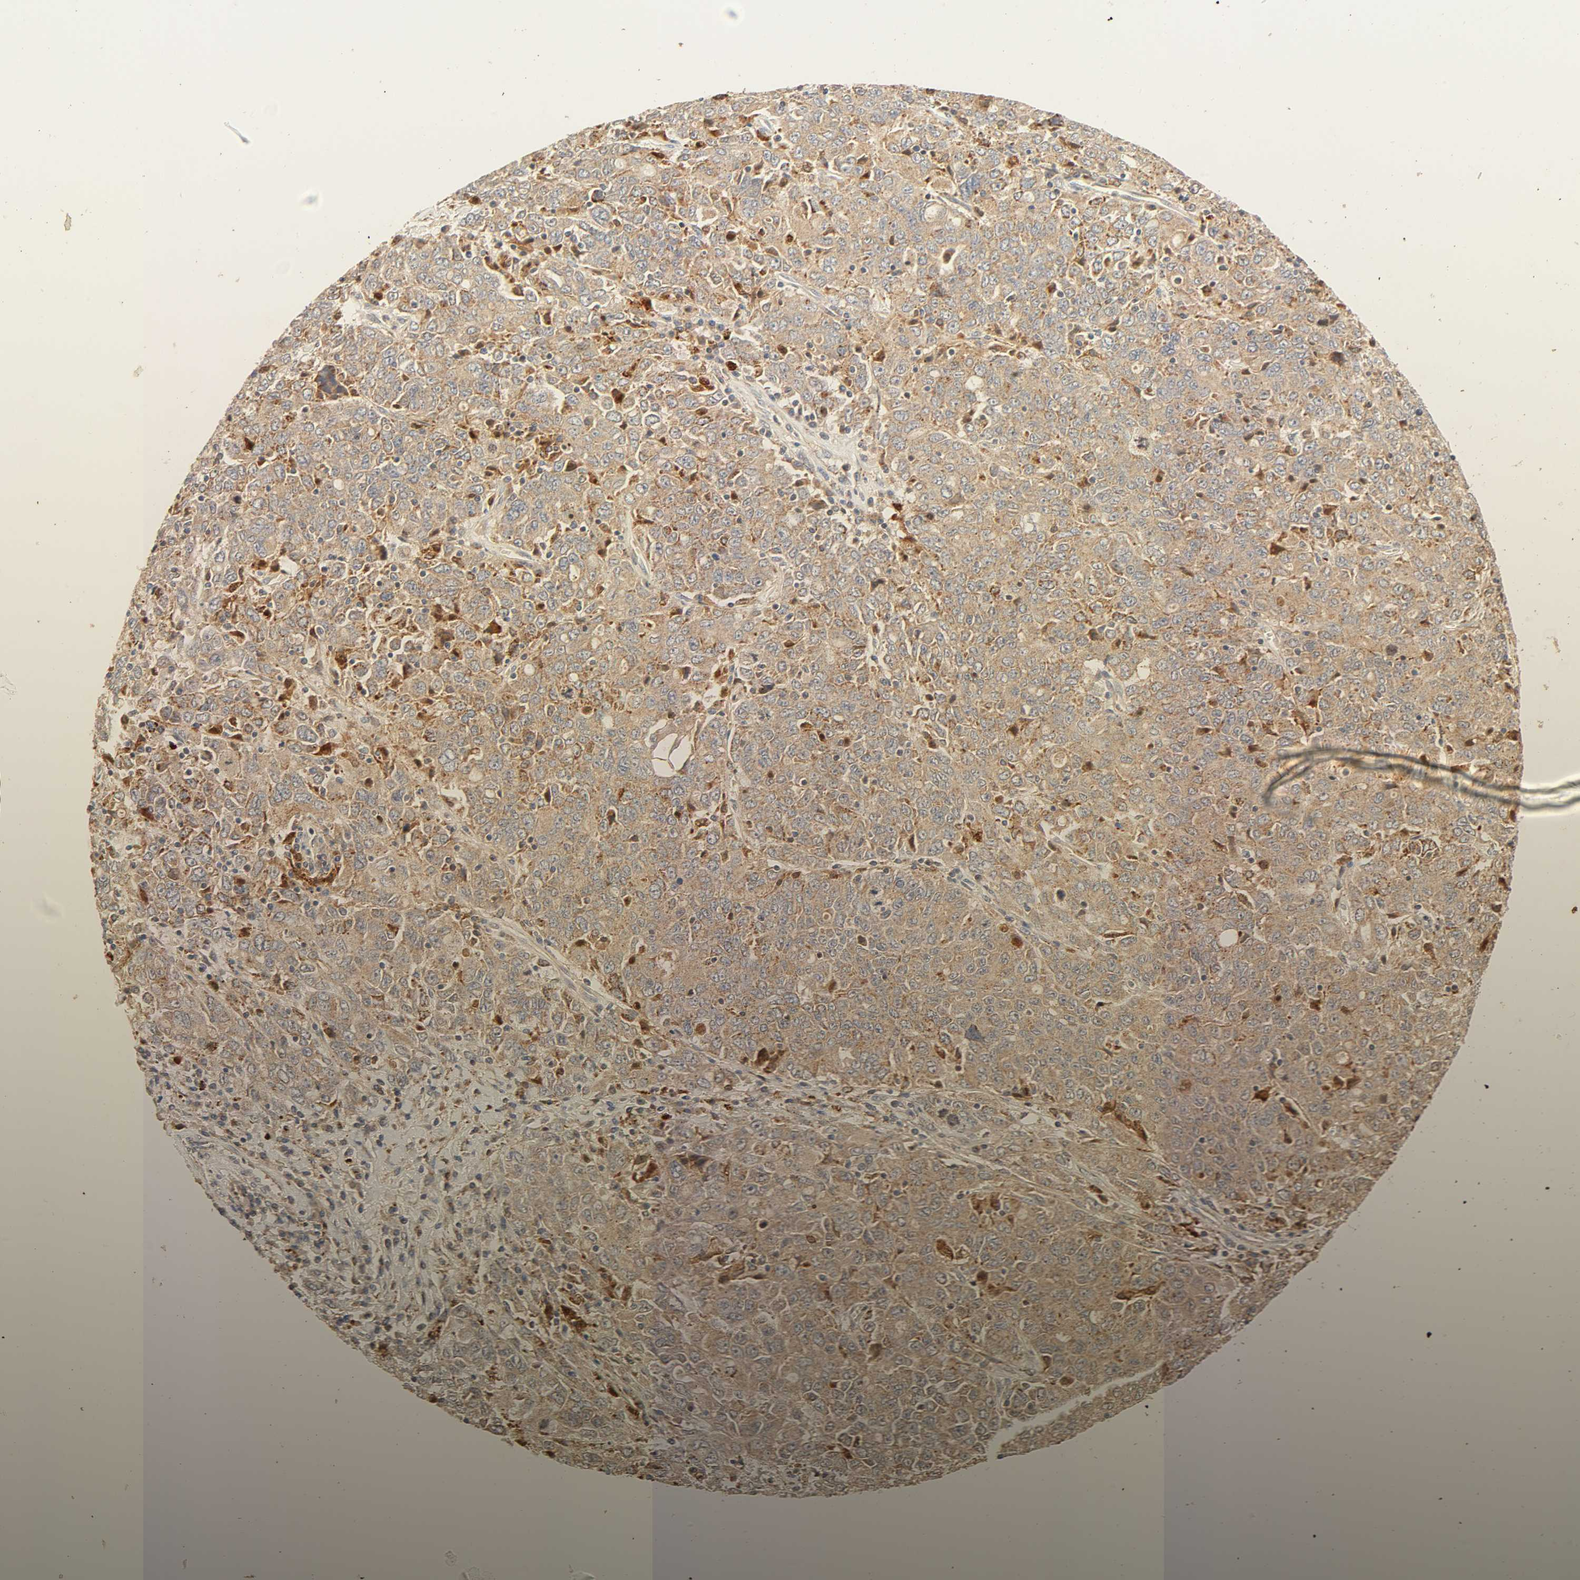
{"staining": {"intensity": "moderate", "quantity": ">75%", "location": "cytoplasmic/membranous"}, "tissue": "ovarian cancer", "cell_type": "Tumor cells", "image_type": "cancer", "snomed": [{"axis": "morphology", "description": "Carcinoma, endometroid"}, {"axis": "topography", "description": "Ovary"}], "caption": "Immunohistochemical staining of human ovarian endometroid carcinoma displays medium levels of moderate cytoplasmic/membranous staining in about >75% of tumor cells.", "gene": "MAPK6", "patient": {"sex": "female", "age": 62}}